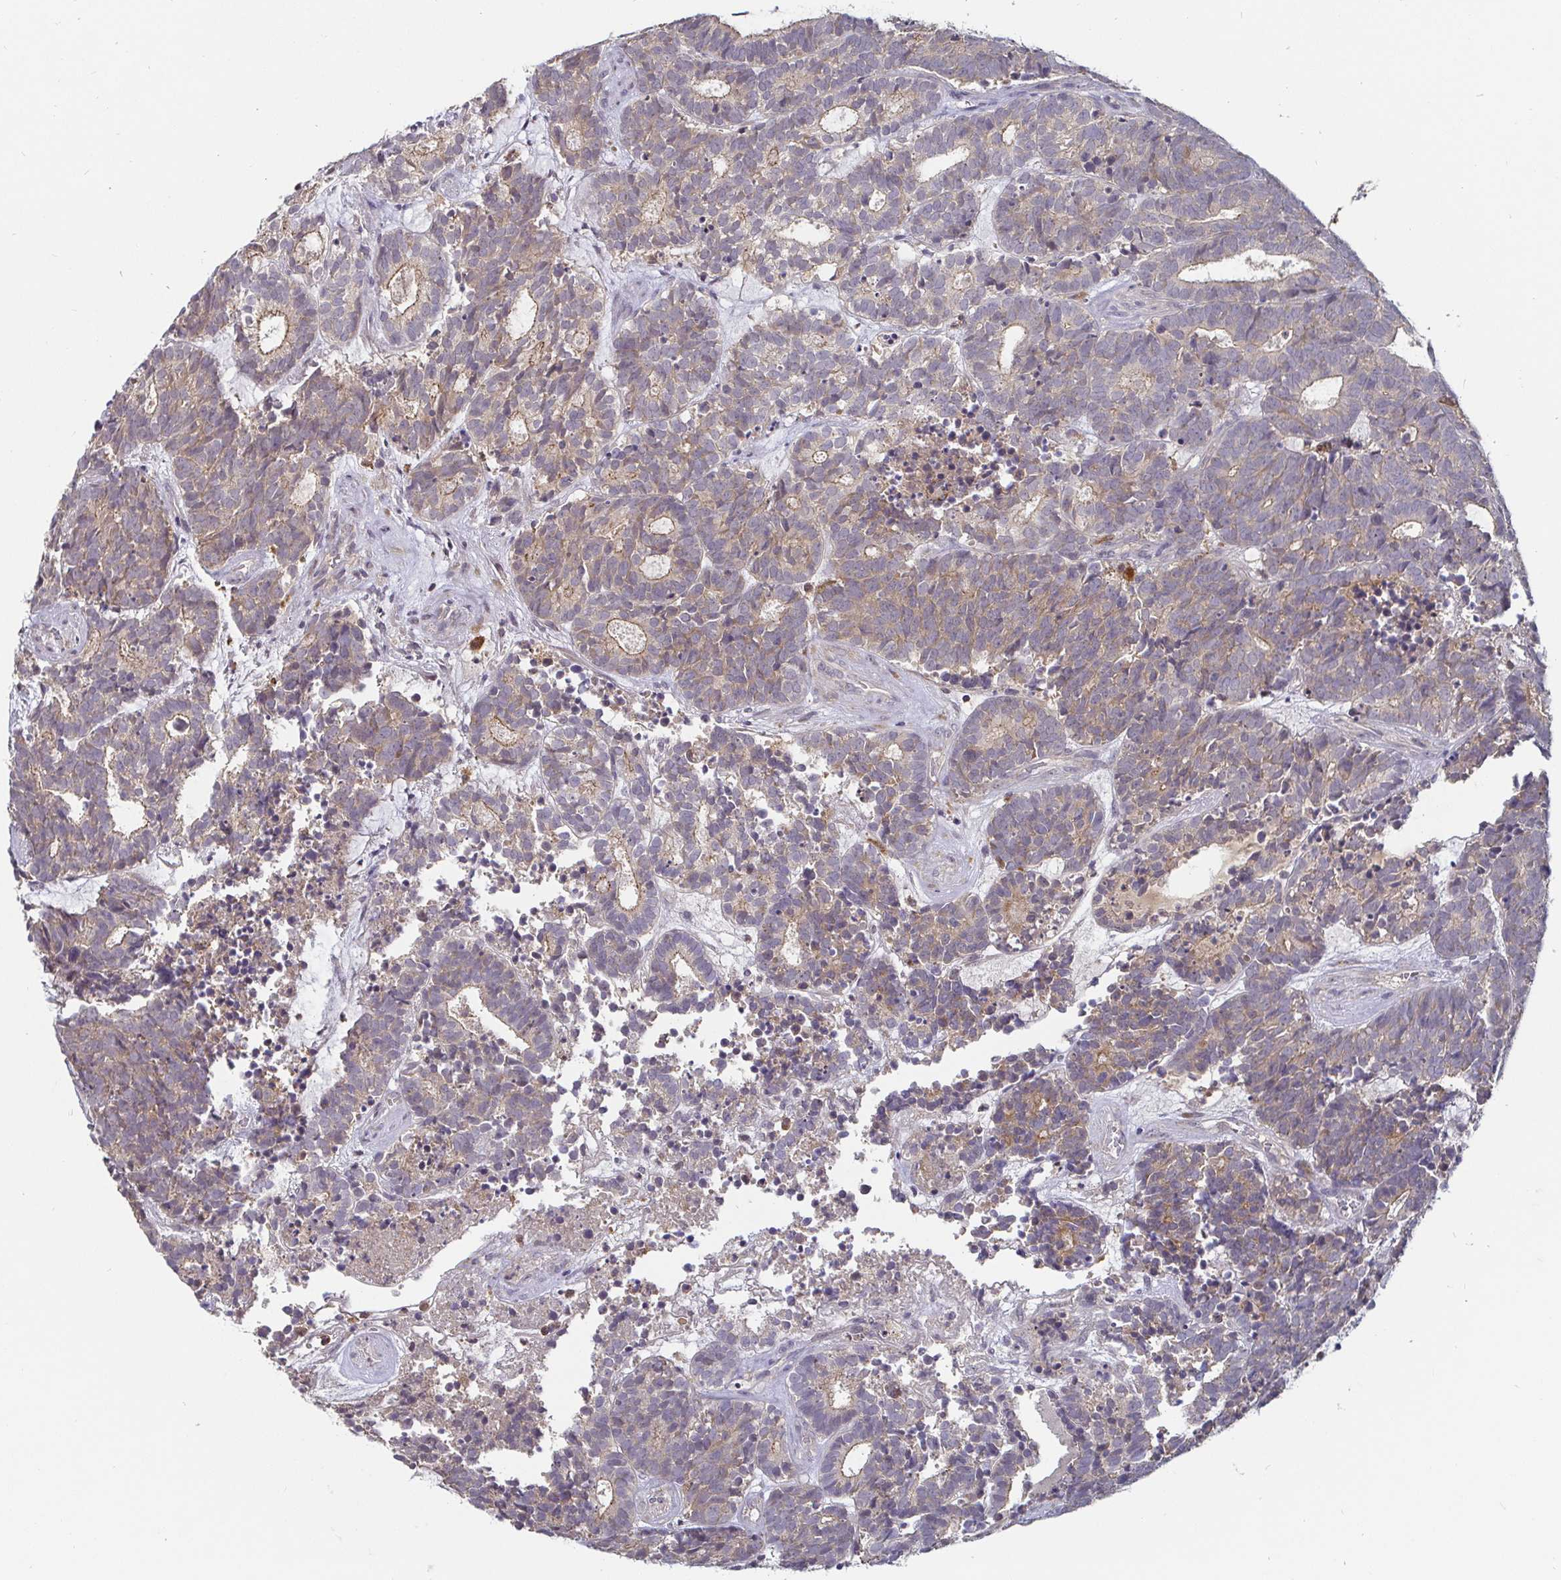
{"staining": {"intensity": "weak", "quantity": "<25%", "location": "cytoplasmic/membranous"}, "tissue": "head and neck cancer", "cell_type": "Tumor cells", "image_type": "cancer", "snomed": [{"axis": "morphology", "description": "Adenocarcinoma, NOS"}, {"axis": "topography", "description": "Head-Neck"}], "caption": "DAB (3,3'-diaminobenzidine) immunohistochemical staining of adenocarcinoma (head and neck) reveals no significant staining in tumor cells.", "gene": "CDH18", "patient": {"sex": "female", "age": 81}}